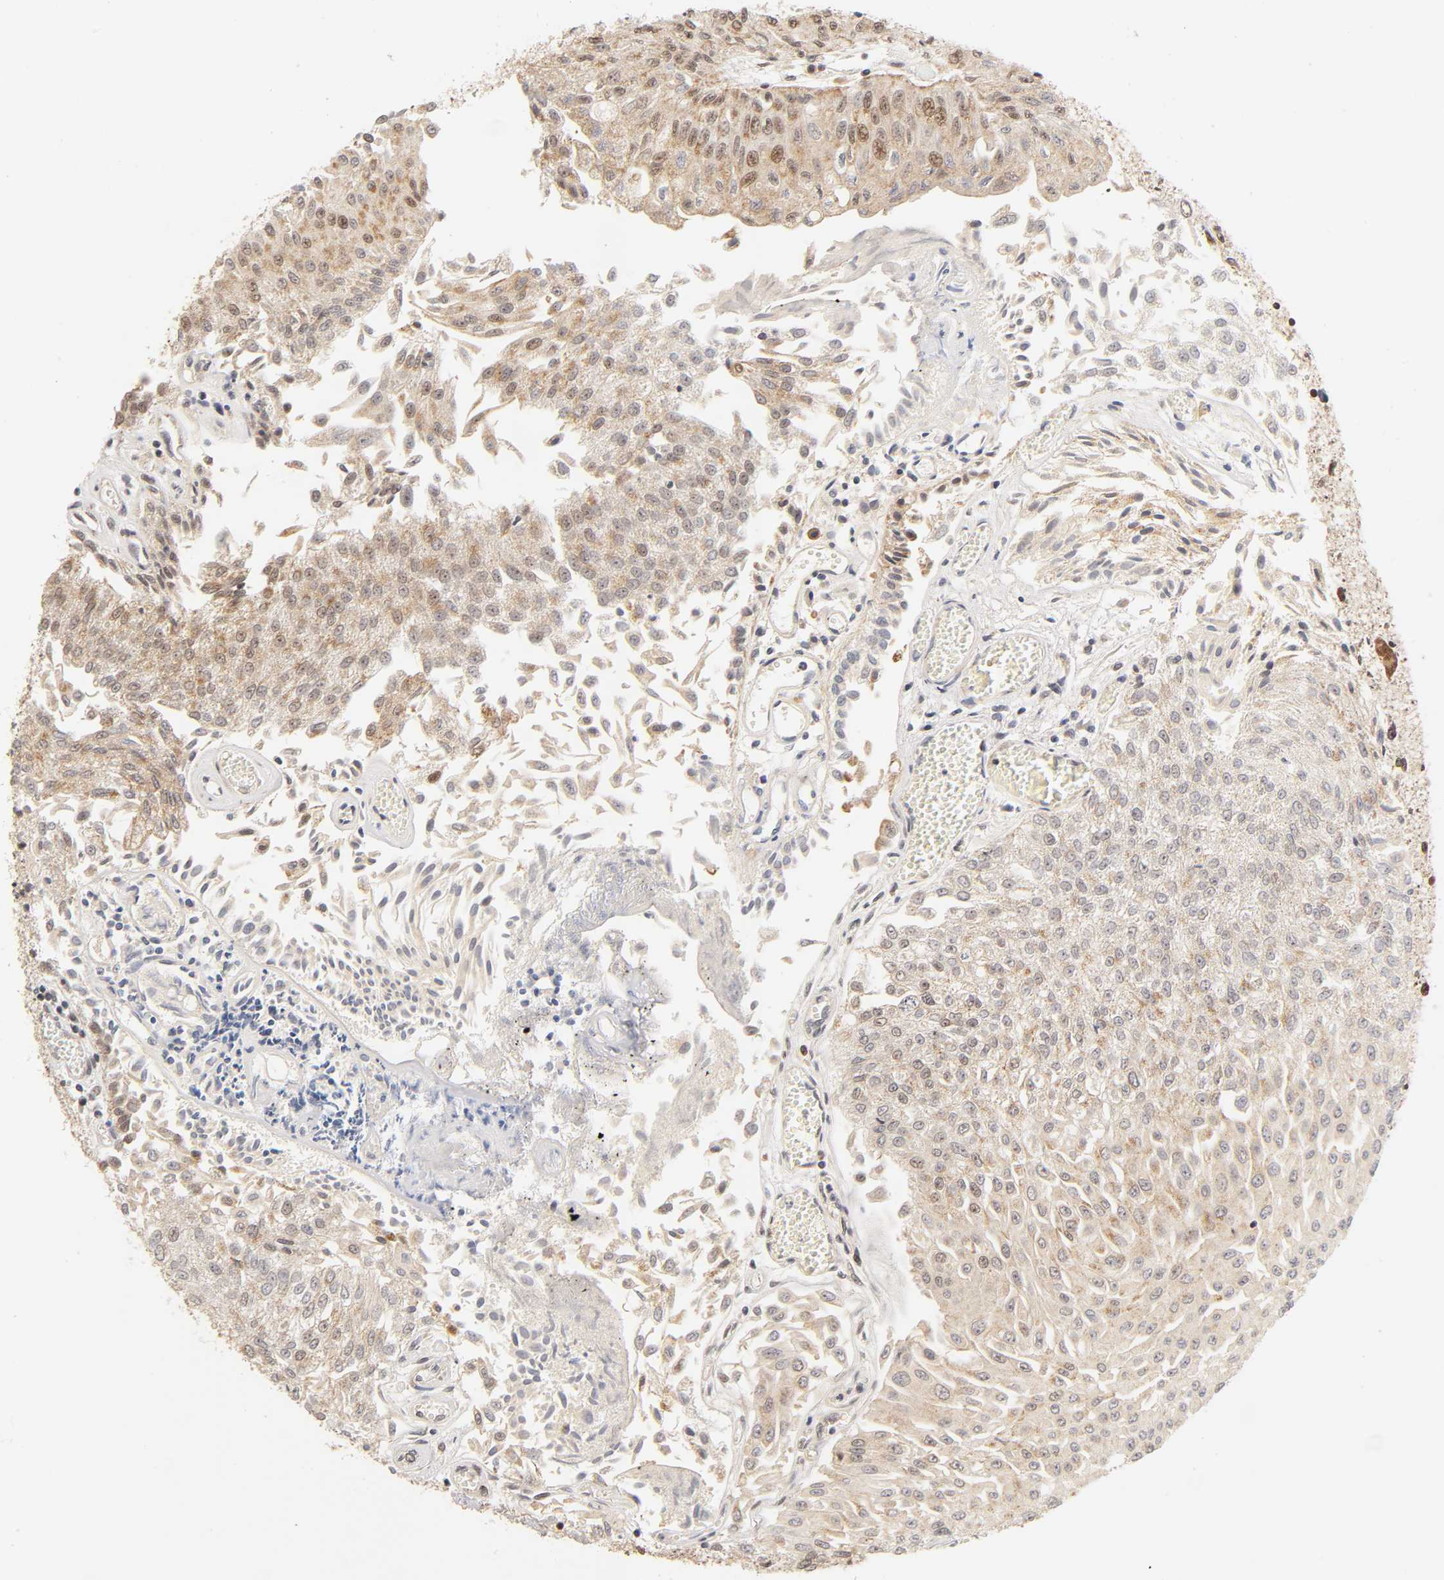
{"staining": {"intensity": "moderate", "quantity": ">75%", "location": "cytoplasmic/membranous,nuclear"}, "tissue": "urothelial cancer", "cell_type": "Tumor cells", "image_type": "cancer", "snomed": [{"axis": "morphology", "description": "Urothelial carcinoma, Low grade"}, {"axis": "topography", "description": "Urinary bladder"}], "caption": "Moderate cytoplasmic/membranous and nuclear protein expression is identified in about >75% of tumor cells in low-grade urothelial carcinoma. The staining was performed using DAB (3,3'-diaminobenzidine), with brown indicating positive protein expression. Nuclei are stained blue with hematoxylin.", "gene": "TAF10", "patient": {"sex": "male", "age": 86}}